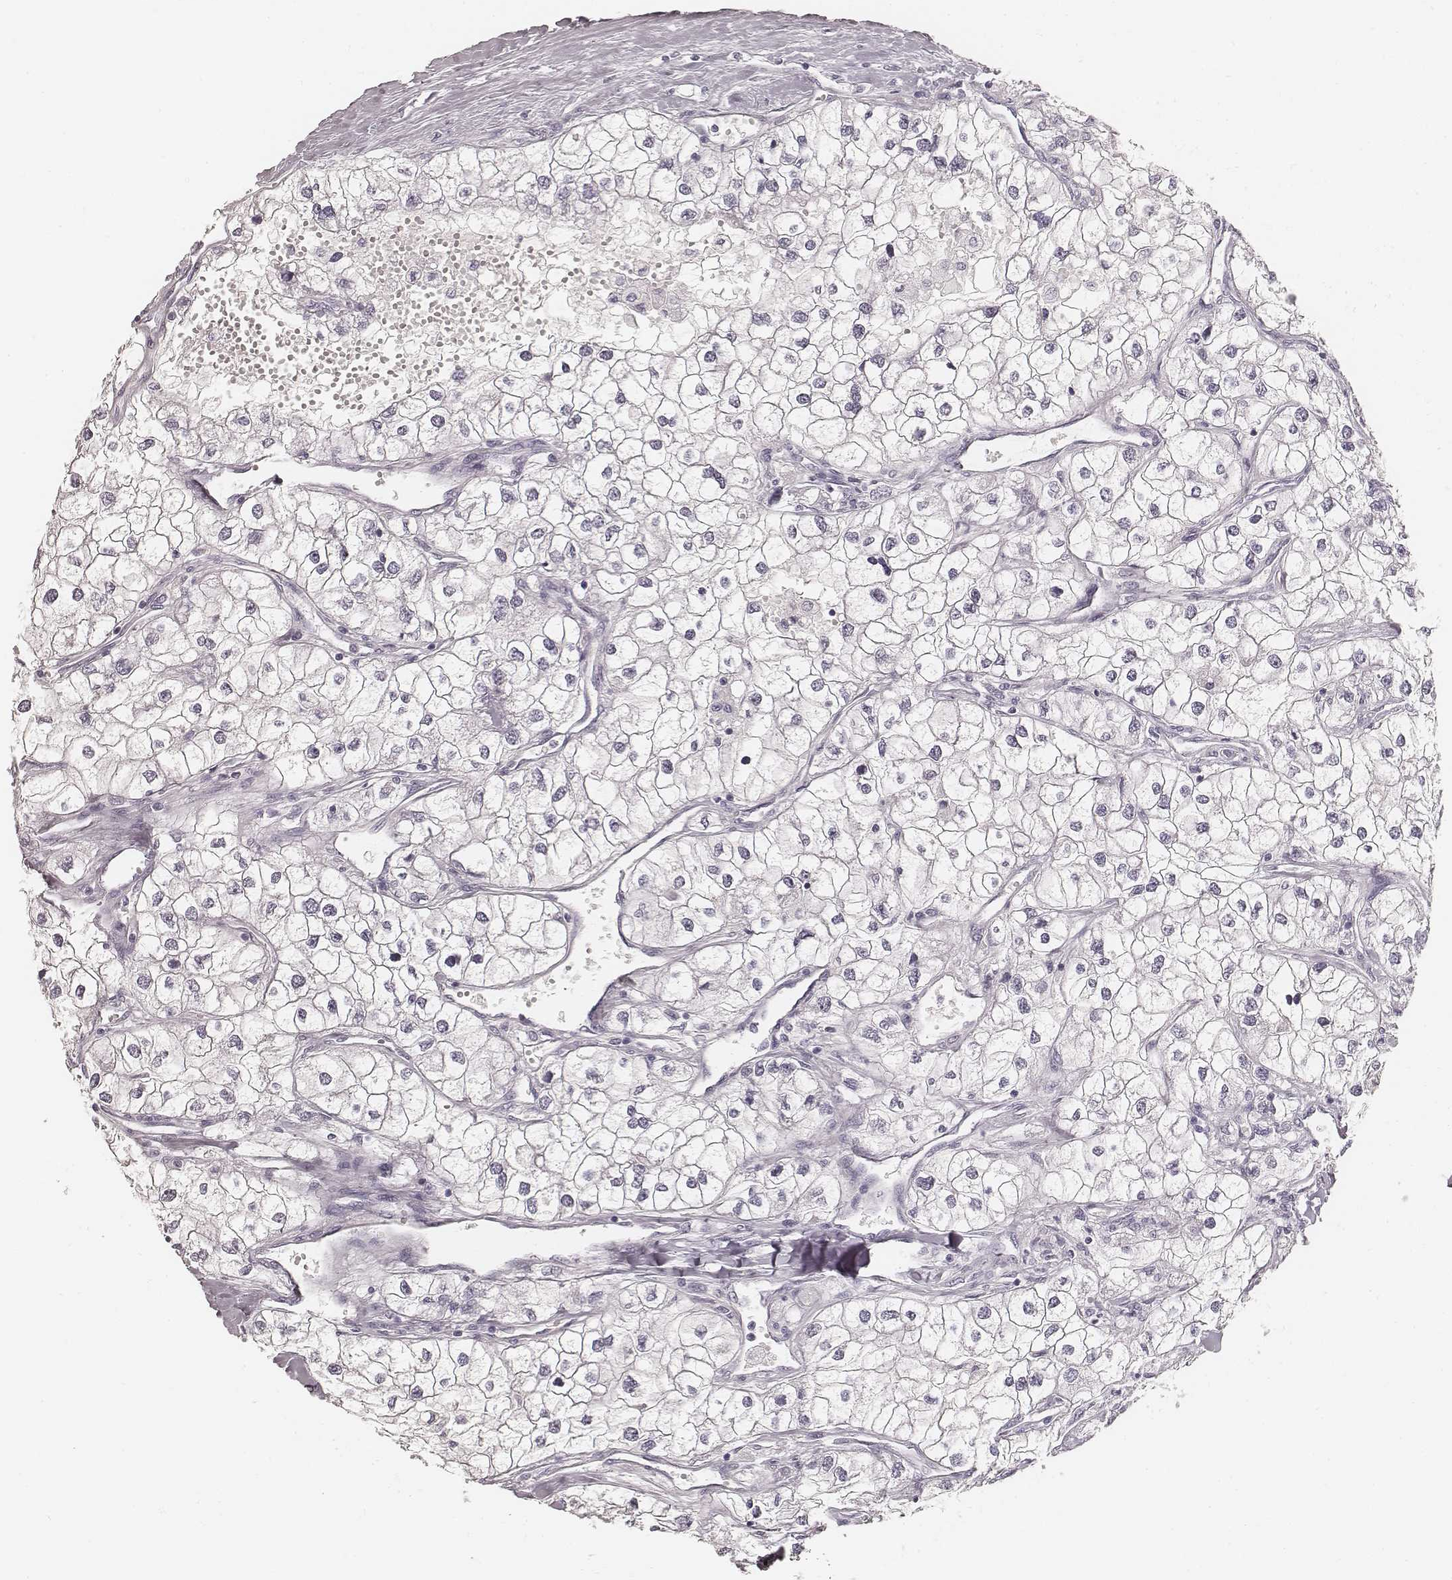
{"staining": {"intensity": "negative", "quantity": "none", "location": "none"}, "tissue": "renal cancer", "cell_type": "Tumor cells", "image_type": "cancer", "snomed": [{"axis": "morphology", "description": "Adenocarcinoma, NOS"}, {"axis": "topography", "description": "Kidney"}], "caption": "This is an IHC histopathology image of renal adenocarcinoma. There is no expression in tumor cells.", "gene": "HNF4G", "patient": {"sex": "male", "age": 59}}